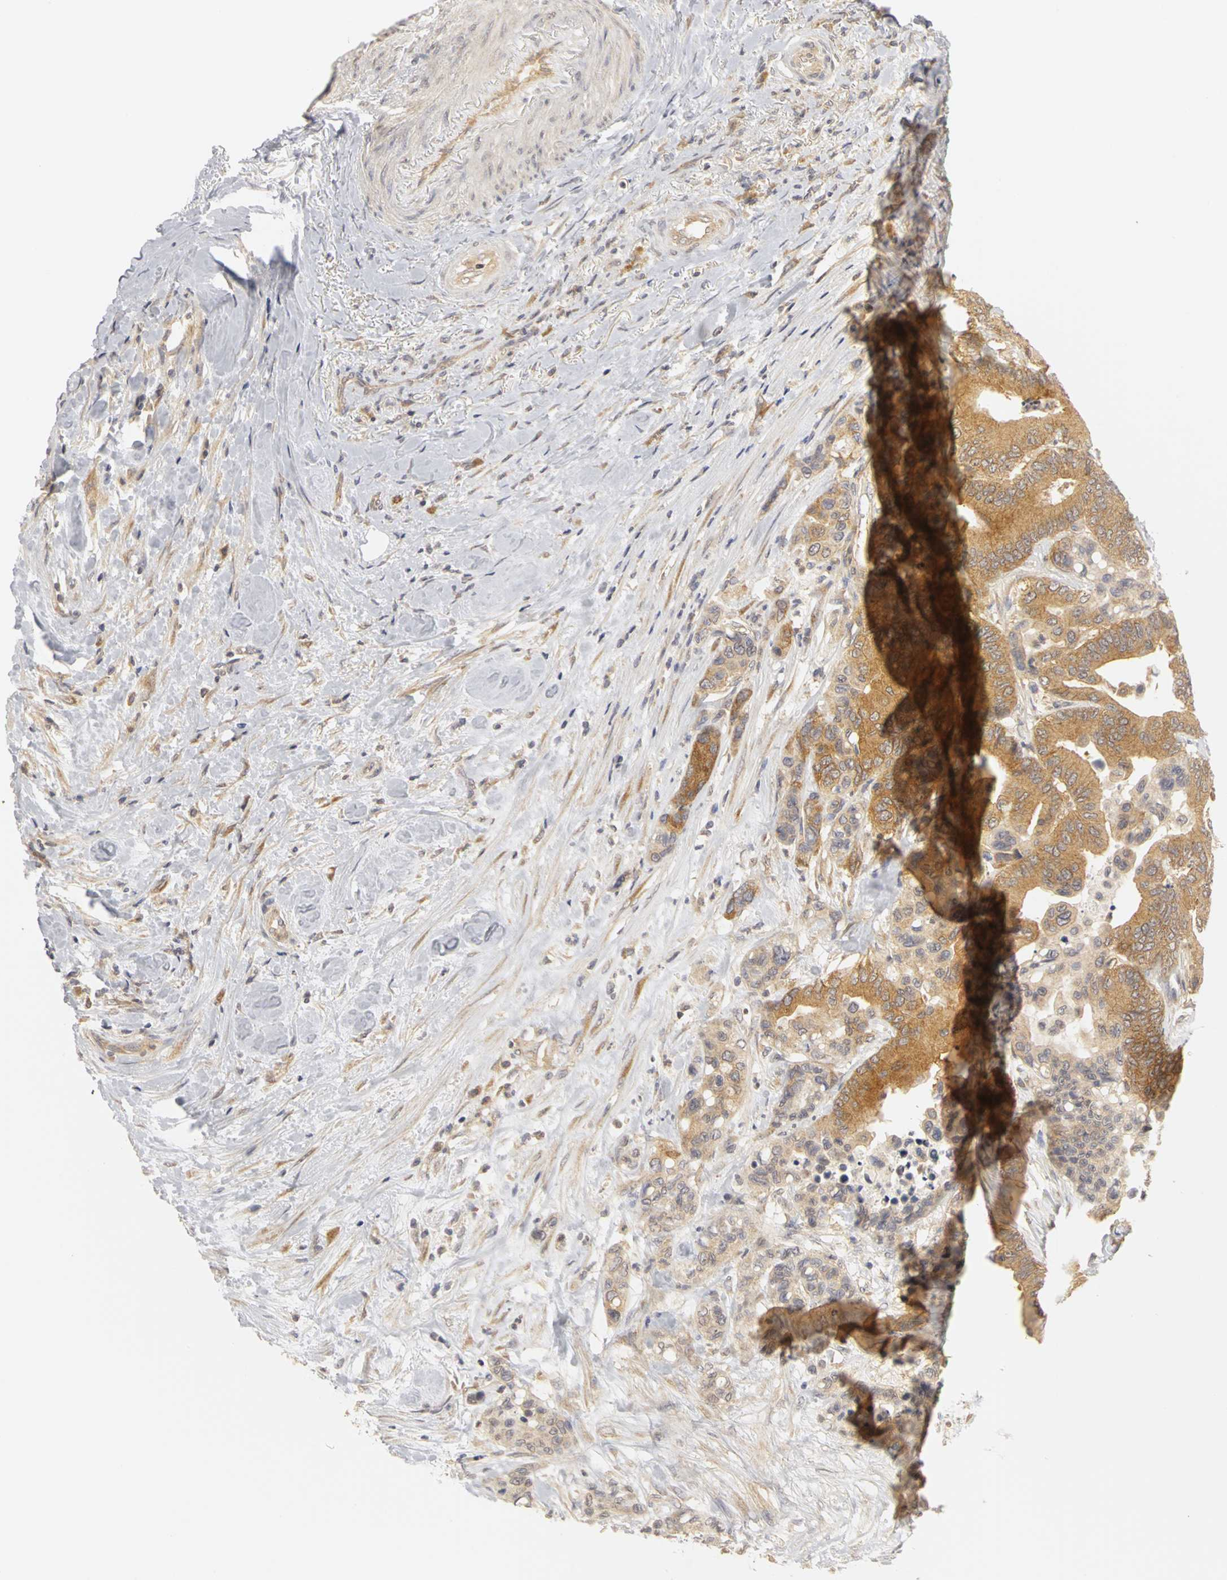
{"staining": {"intensity": "moderate", "quantity": ">75%", "location": "cytoplasmic/membranous"}, "tissue": "colorectal cancer", "cell_type": "Tumor cells", "image_type": "cancer", "snomed": [{"axis": "morphology", "description": "Adenocarcinoma, NOS"}, {"axis": "topography", "description": "Colon"}], "caption": "Colorectal adenocarcinoma stained with DAB IHC displays medium levels of moderate cytoplasmic/membranous expression in approximately >75% of tumor cells.", "gene": "IRAK1", "patient": {"sex": "male", "age": 82}}